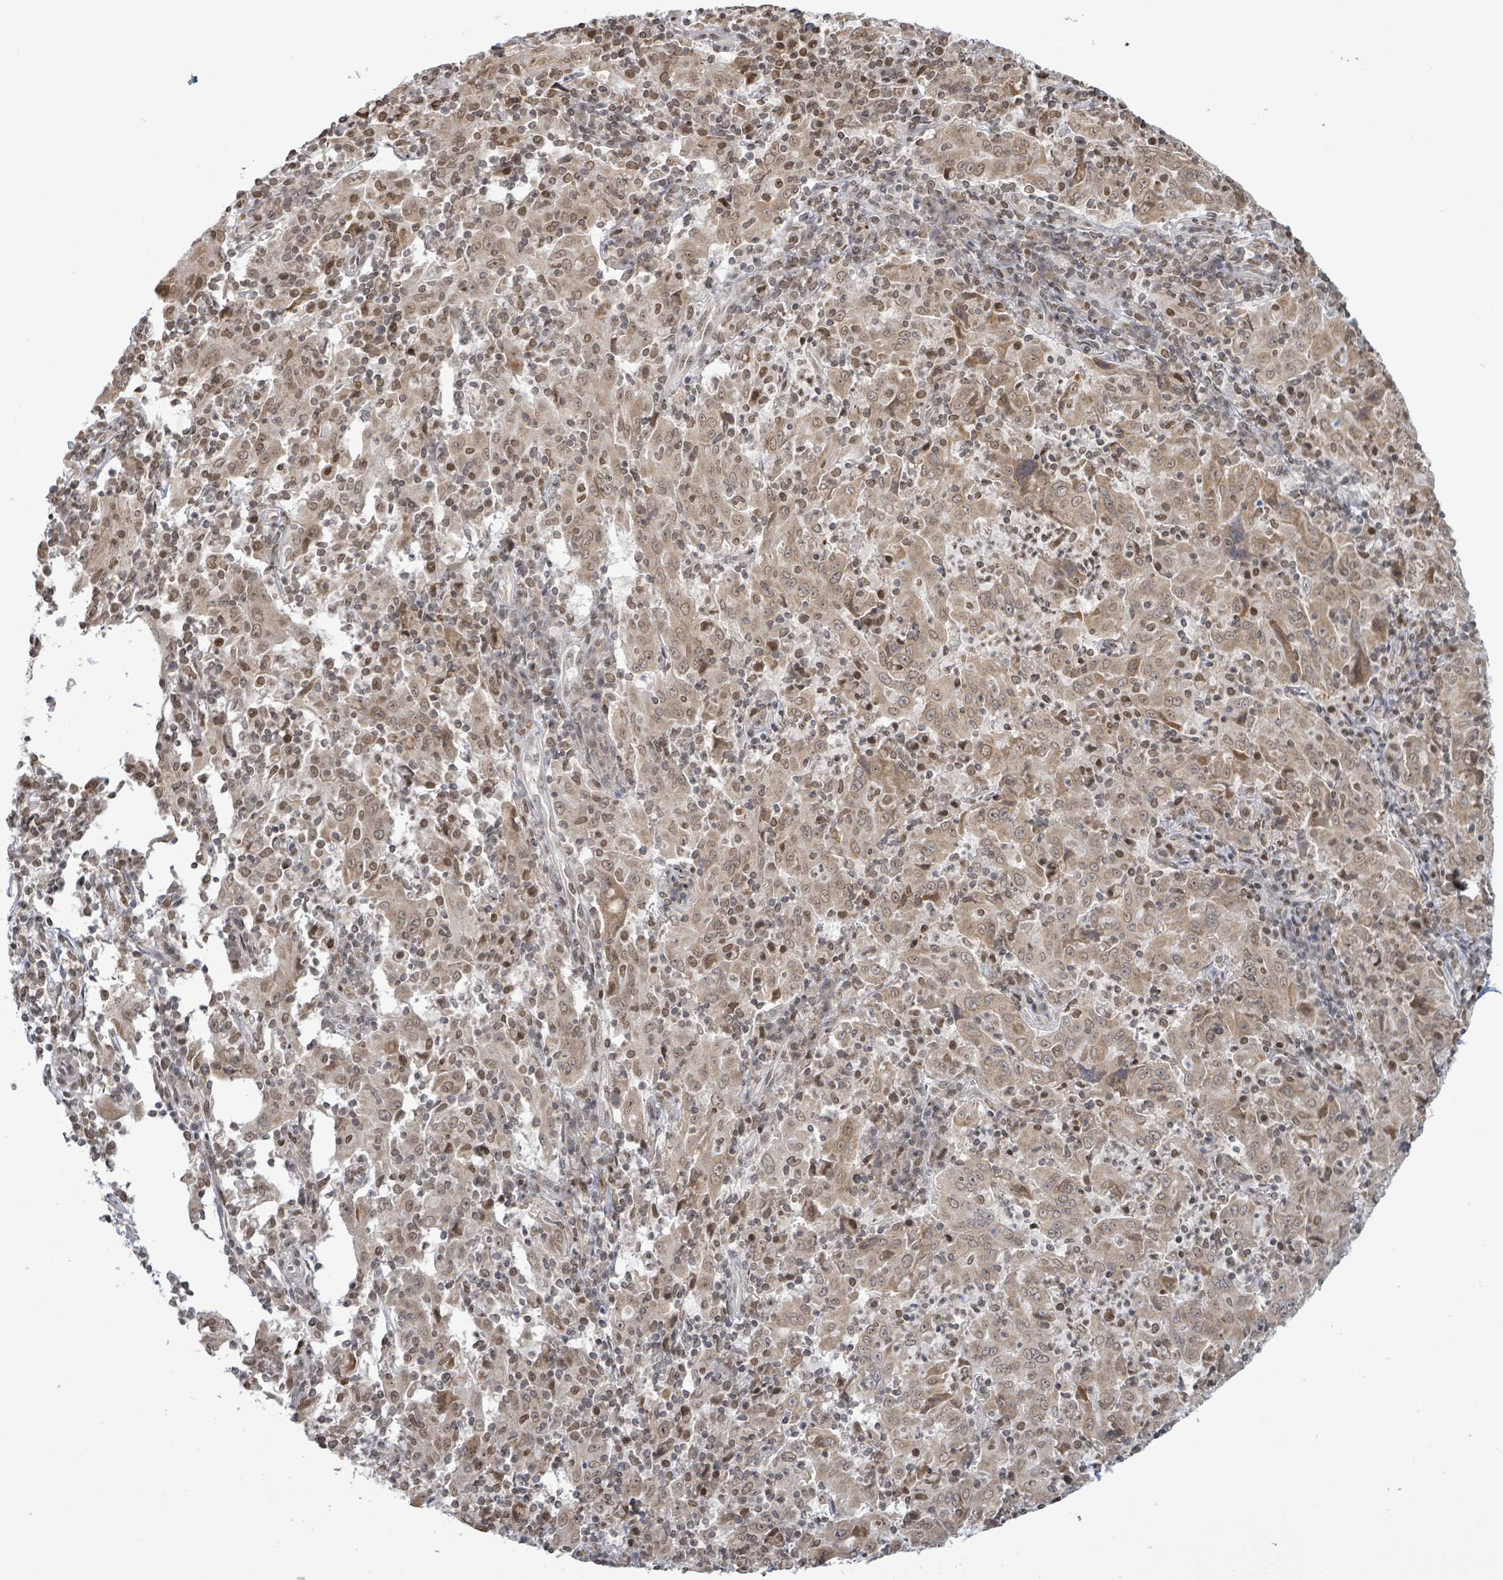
{"staining": {"intensity": "moderate", "quantity": ">75%", "location": "cytoplasmic/membranous,nuclear"}, "tissue": "pancreatic cancer", "cell_type": "Tumor cells", "image_type": "cancer", "snomed": [{"axis": "morphology", "description": "Adenocarcinoma, NOS"}, {"axis": "topography", "description": "Pancreas"}], "caption": "This is an image of immunohistochemistry staining of pancreatic adenocarcinoma, which shows moderate staining in the cytoplasmic/membranous and nuclear of tumor cells.", "gene": "SBF2", "patient": {"sex": "male", "age": 63}}